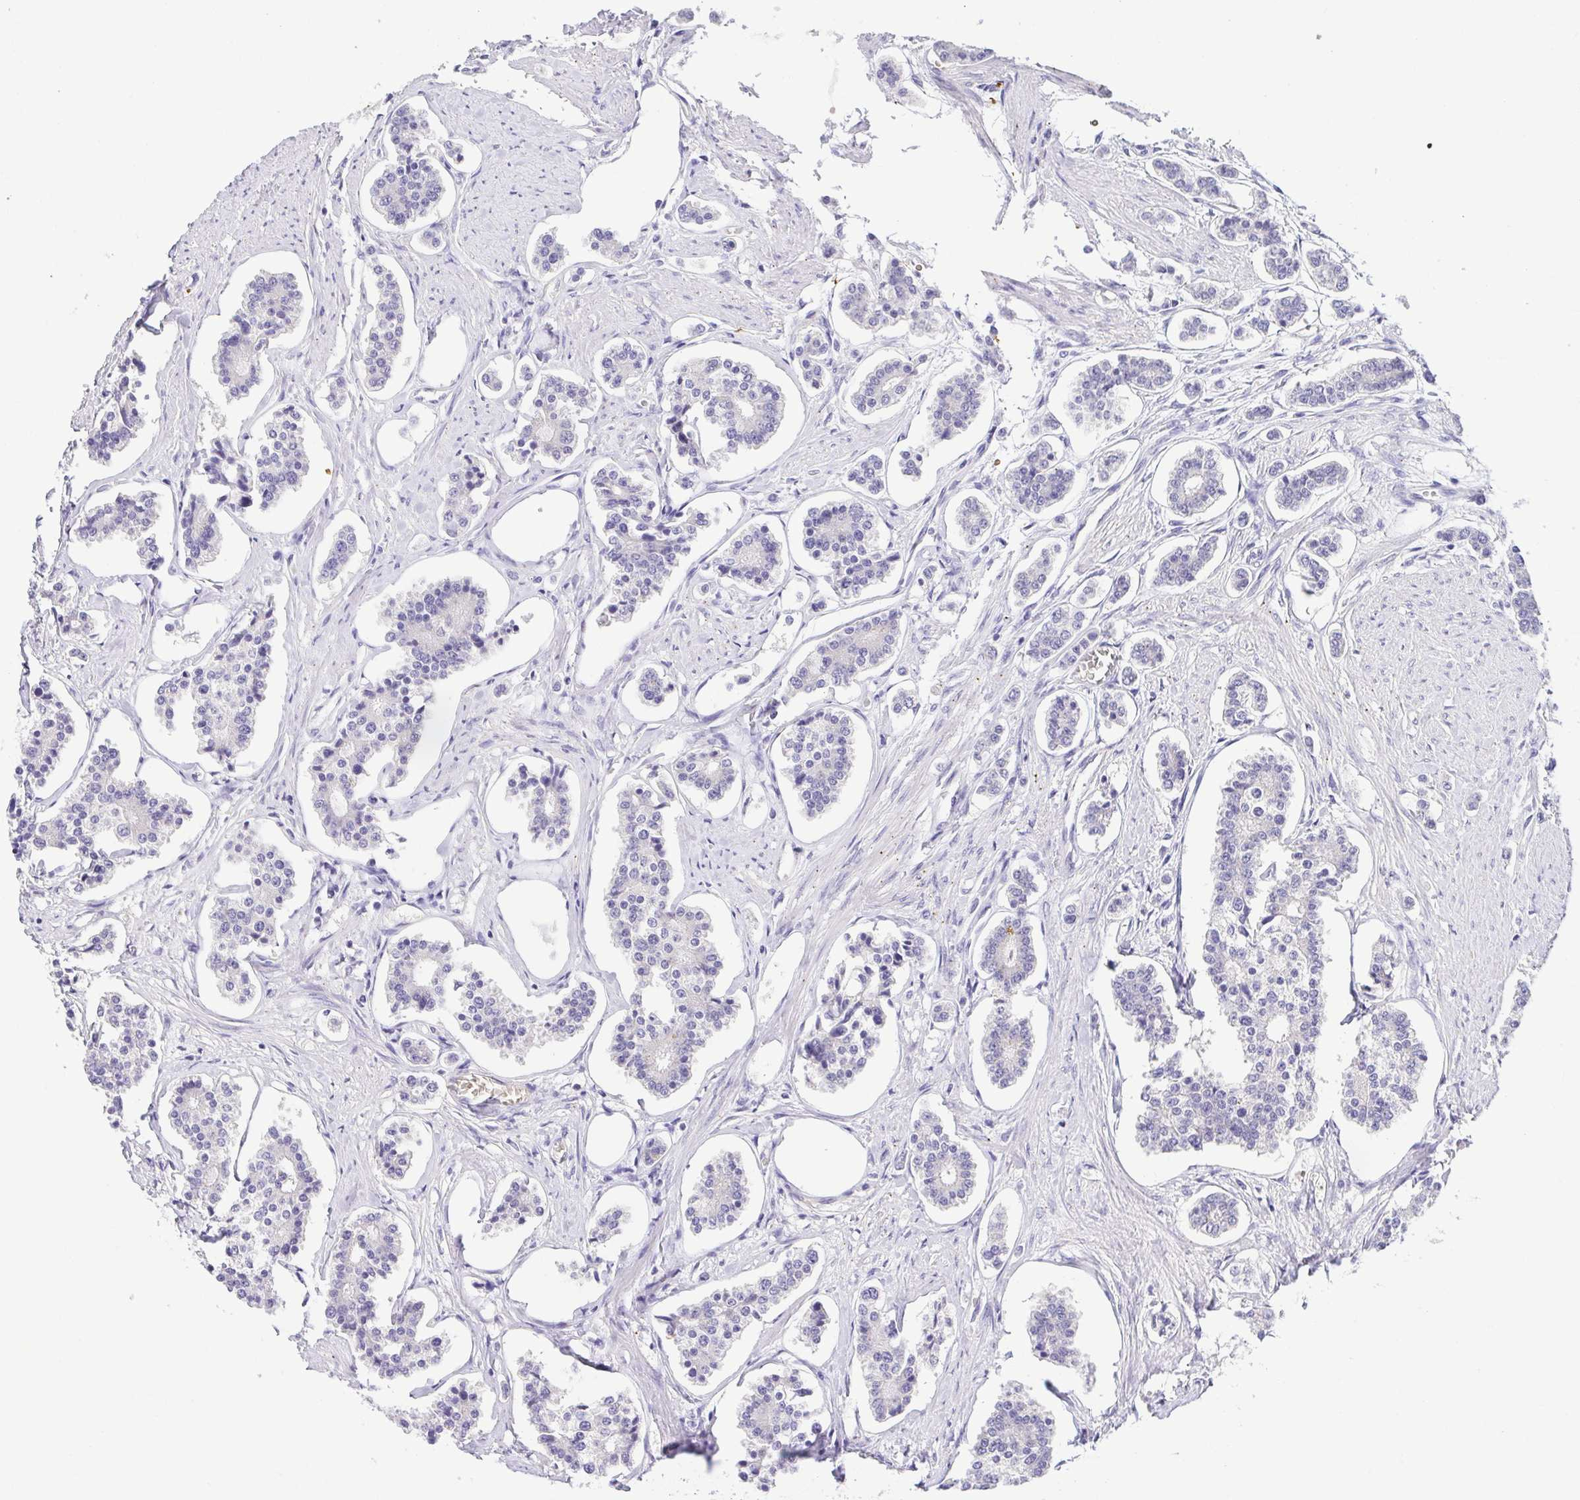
{"staining": {"intensity": "negative", "quantity": "none", "location": "none"}, "tissue": "carcinoid", "cell_type": "Tumor cells", "image_type": "cancer", "snomed": [{"axis": "morphology", "description": "Carcinoid, malignant, NOS"}, {"axis": "topography", "description": "Small intestine"}], "caption": "Immunohistochemistry (IHC) image of neoplastic tissue: carcinoid stained with DAB exhibits no significant protein staining in tumor cells. The staining is performed using DAB brown chromogen with nuclei counter-stained in using hematoxylin.", "gene": "EPB42", "patient": {"sex": "female", "age": 65}}